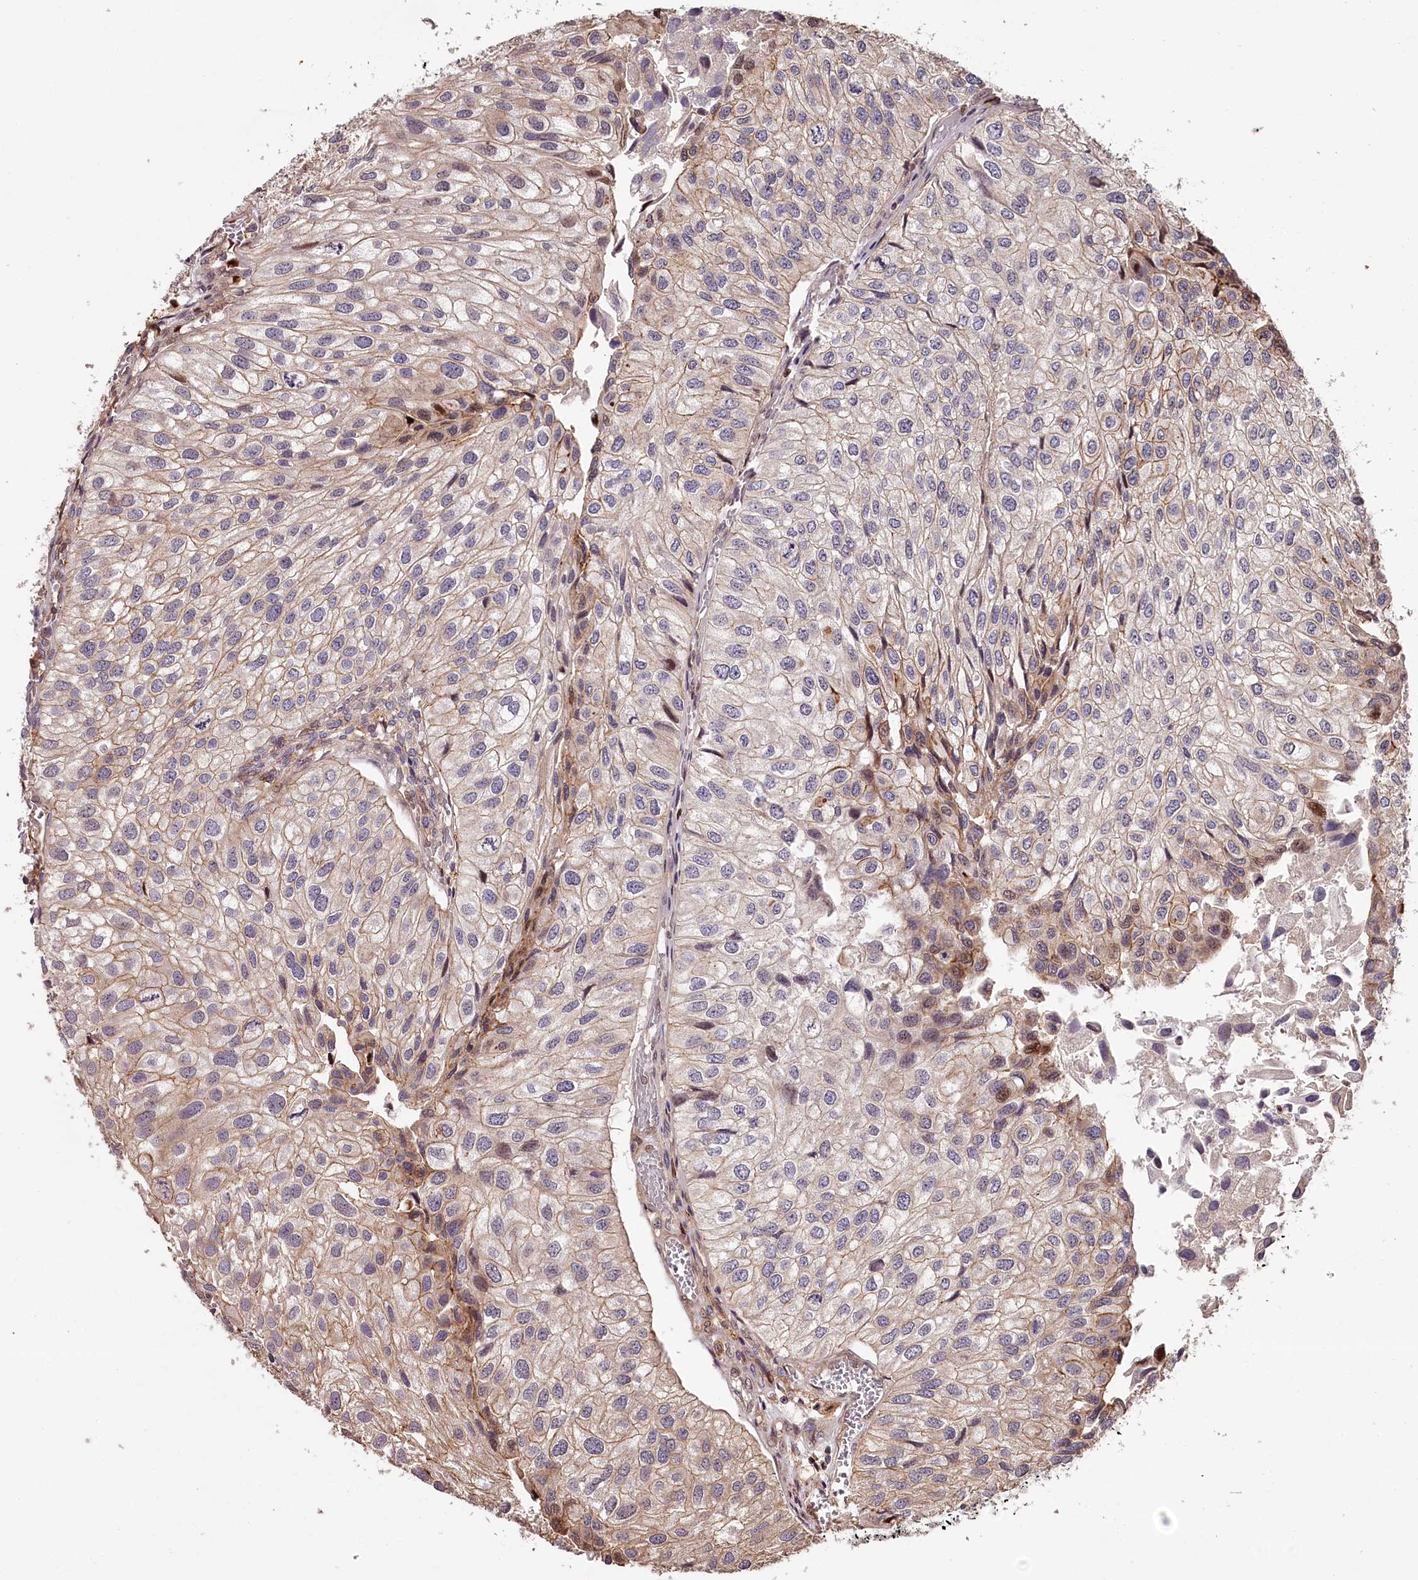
{"staining": {"intensity": "weak", "quantity": "<25%", "location": "cytoplasmic/membranous"}, "tissue": "urothelial cancer", "cell_type": "Tumor cells", "image_type": "cancer", "snomed": [{"axis": "morphology", "description": "Urothelial carcinoma, Low grade"}, {"axis": "topography", "description": "Urinary bladder"}], "caption": "Human urothelial carcinoma (low-grade) stained for a protein using immunohistochemistry displays no staining in tumor cells.", "gene": "KIF14", "patient": {"sex": "female", "age": 89}}